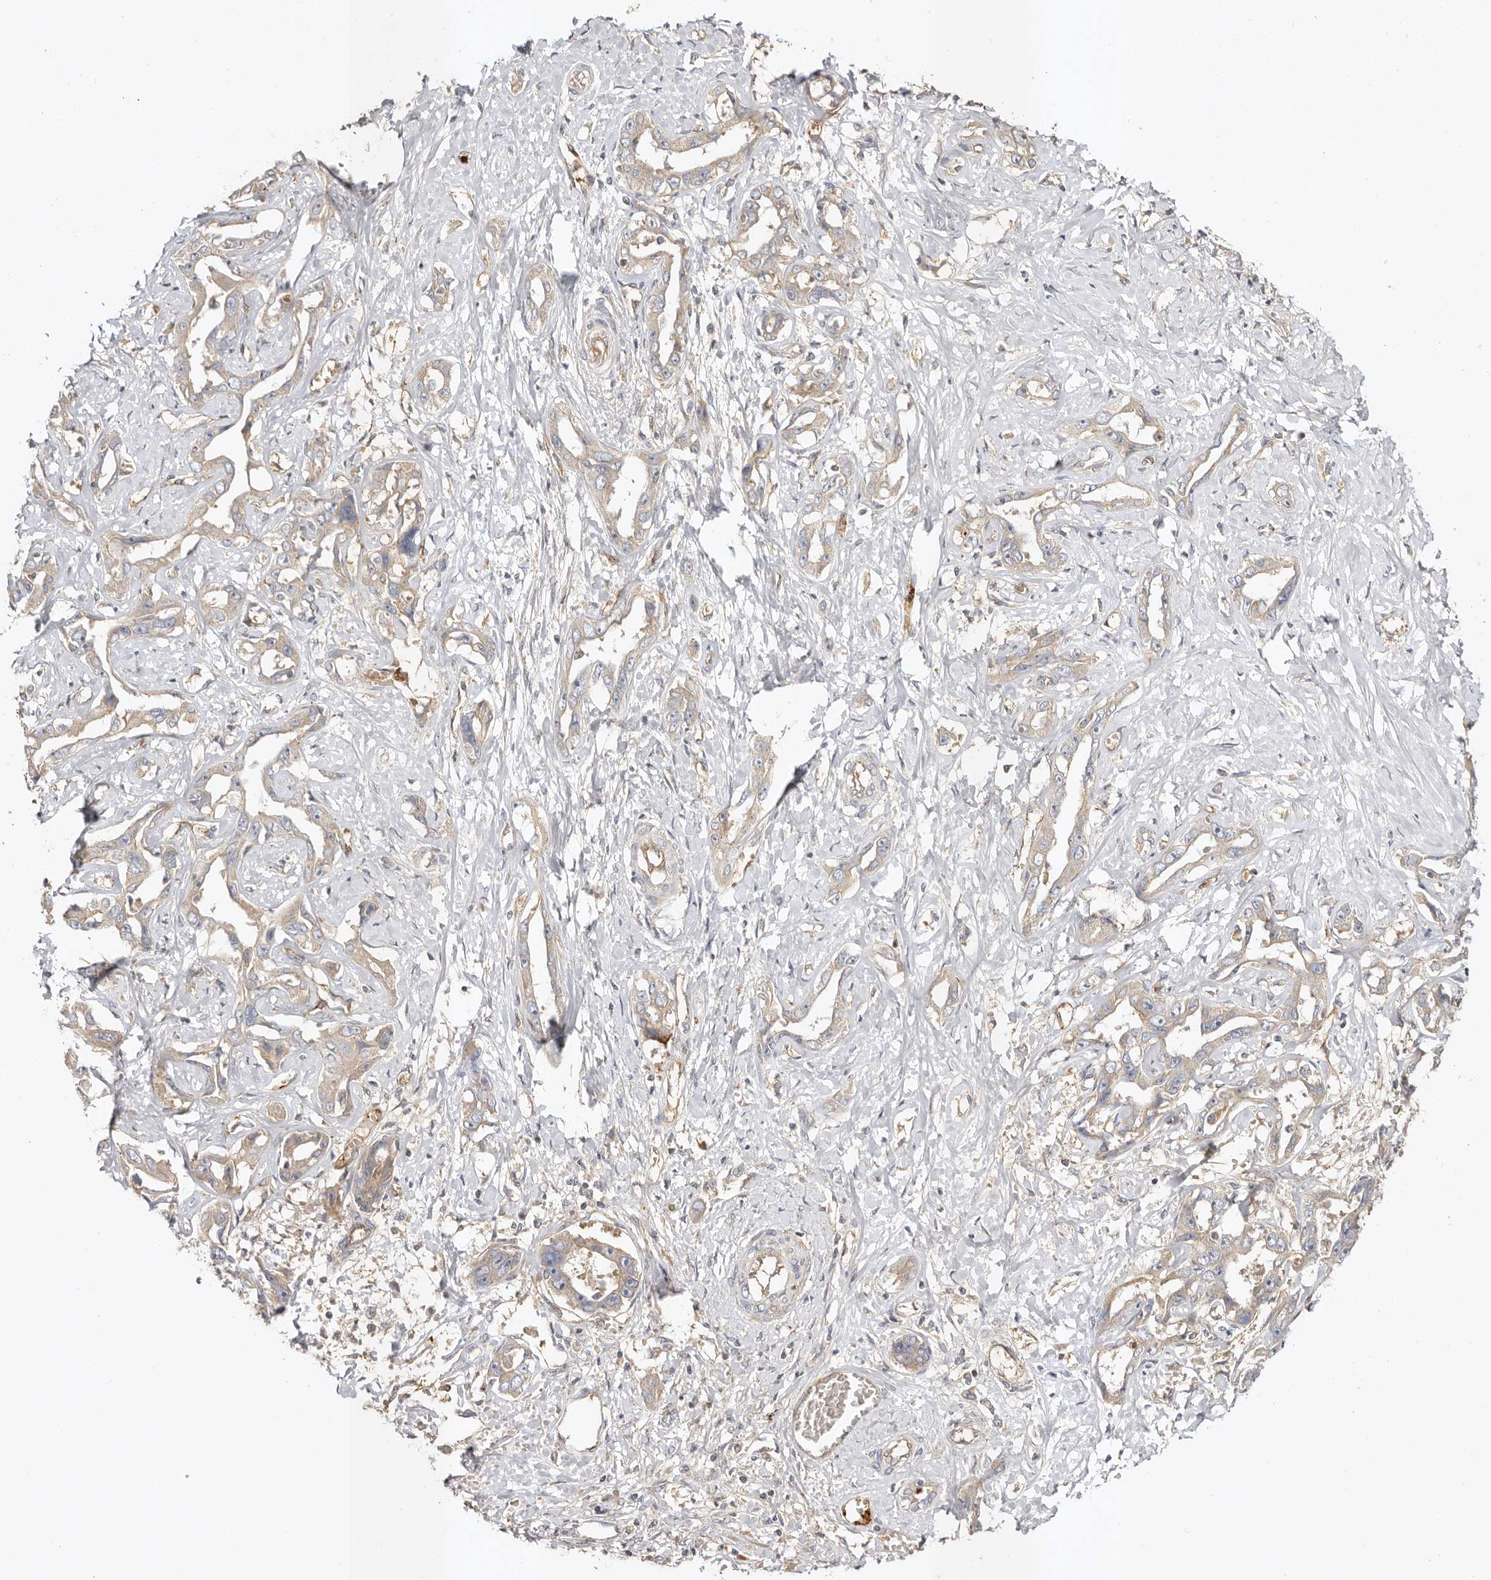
{"staining": {"intensity": "weak", "quantity": "25%-75%", "location": "cytoplasmic/membranous"}, "tissue": "liver cancer", "cell_type": "Tumor cells", "image_type": "cancer", "snomed": [{"axis": "morphology", "description": "Cholangiocarcinoma"}, {"axis": "topography", "description": "Liver"}], "caption": "Weak cytoplasmic/membranous protein expression is seen in approximately 25%-75% of tumor cells in liver cholangiocarcinoma.", "gene": "ADAMTS9", "patient": {"sex": "male", "age": 59}}